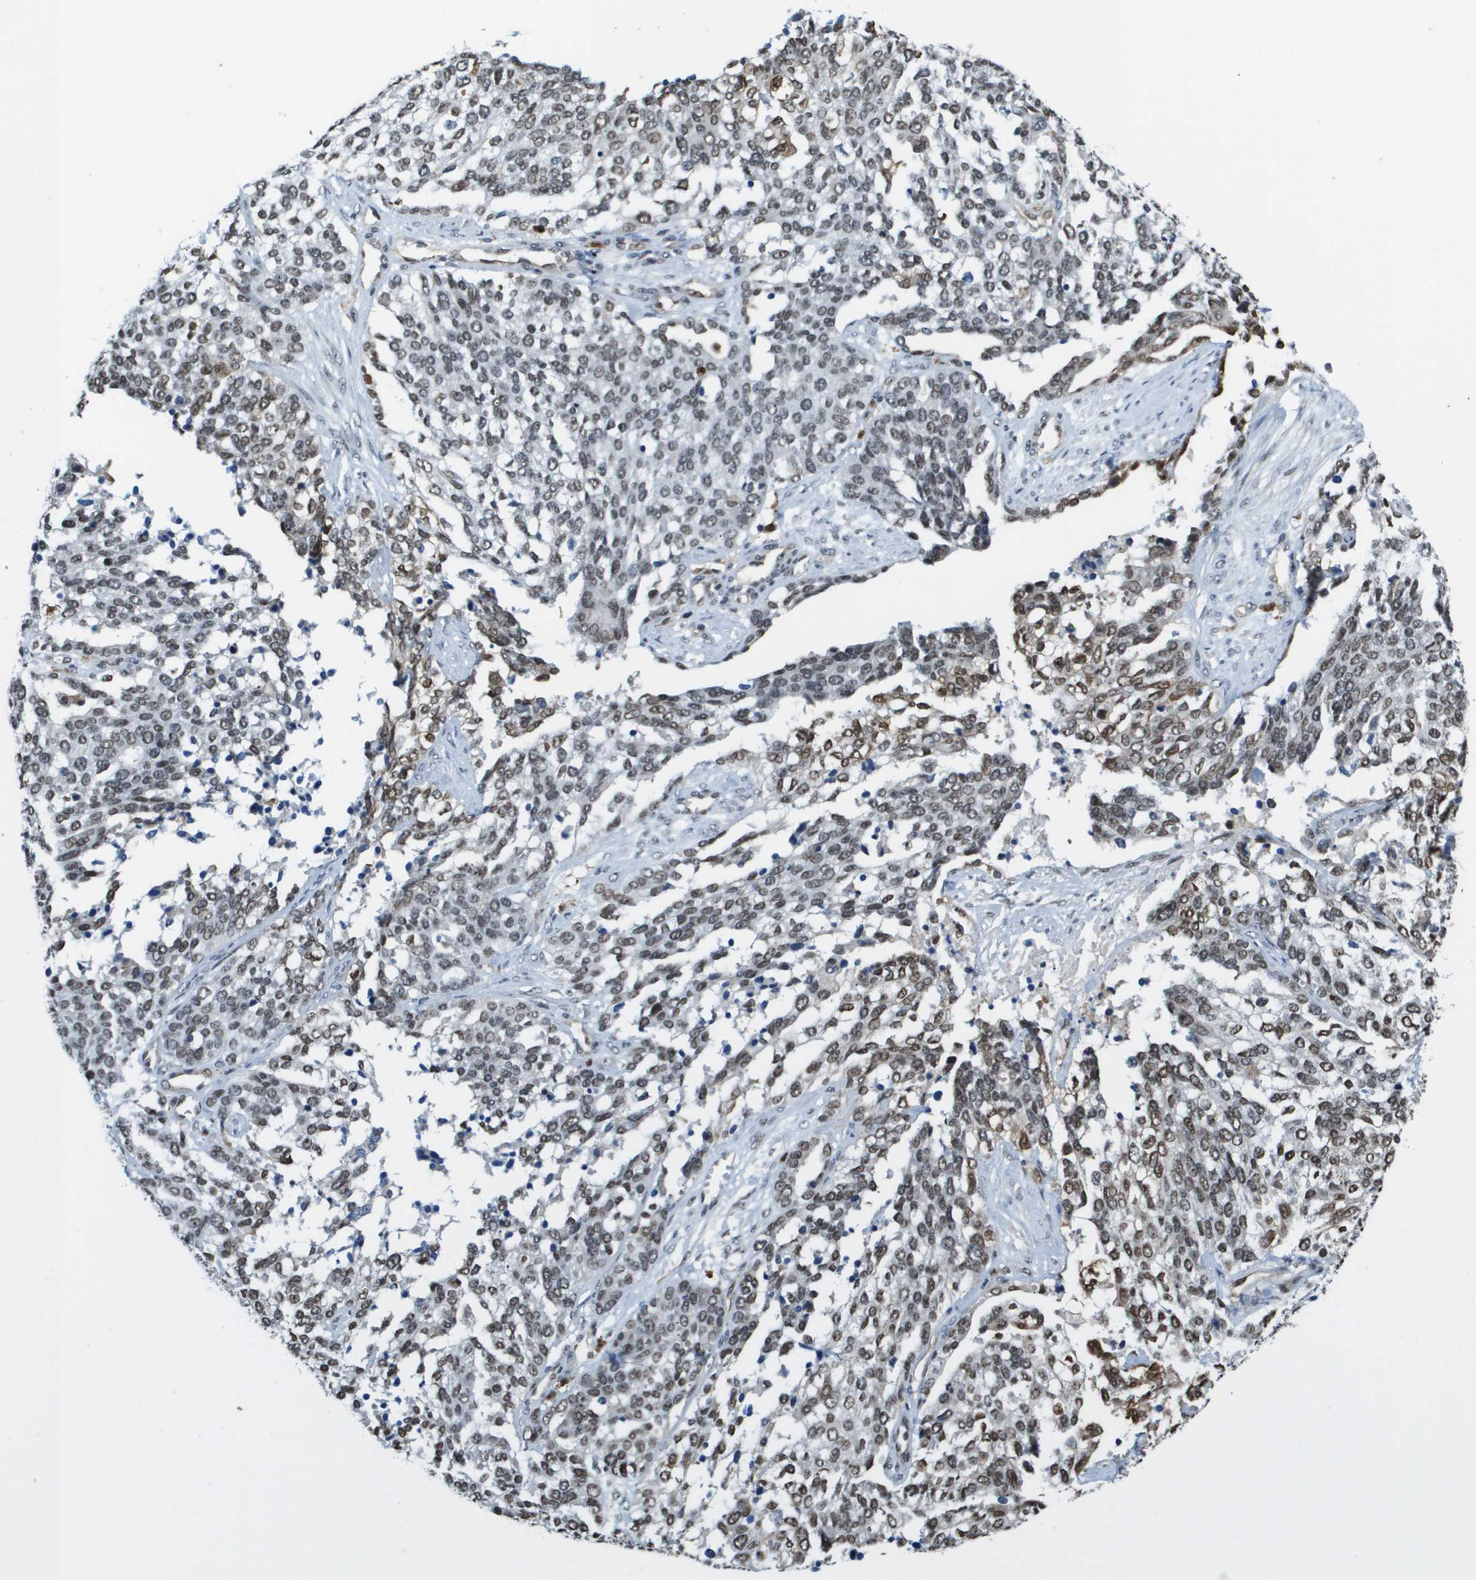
{"staining": {"intensity": "moderate", "quantity": ">75%", "location": "nuclear"}, "tissue": "ovarian cancer", "cell_type": "Tumor cells", "image_type": "cancer", "snomed": [{"axis": "morphology", "description": "Cystadenocarcinoma, serous, NOS"}, {"axis": "topography", "description": "Ovary"}], "caption": "Protein staining by IHC displays moderate nuclear staining in approximately >75% of tumor cells in ovarian cancer. The staining was performed using DAB to visualize the protein expression in brown, while the nuclei were stained in blue with hematoxylin (Magnification: 20x).", "gene": "EP400", "patient": {"sex": "female", "age": 44}}